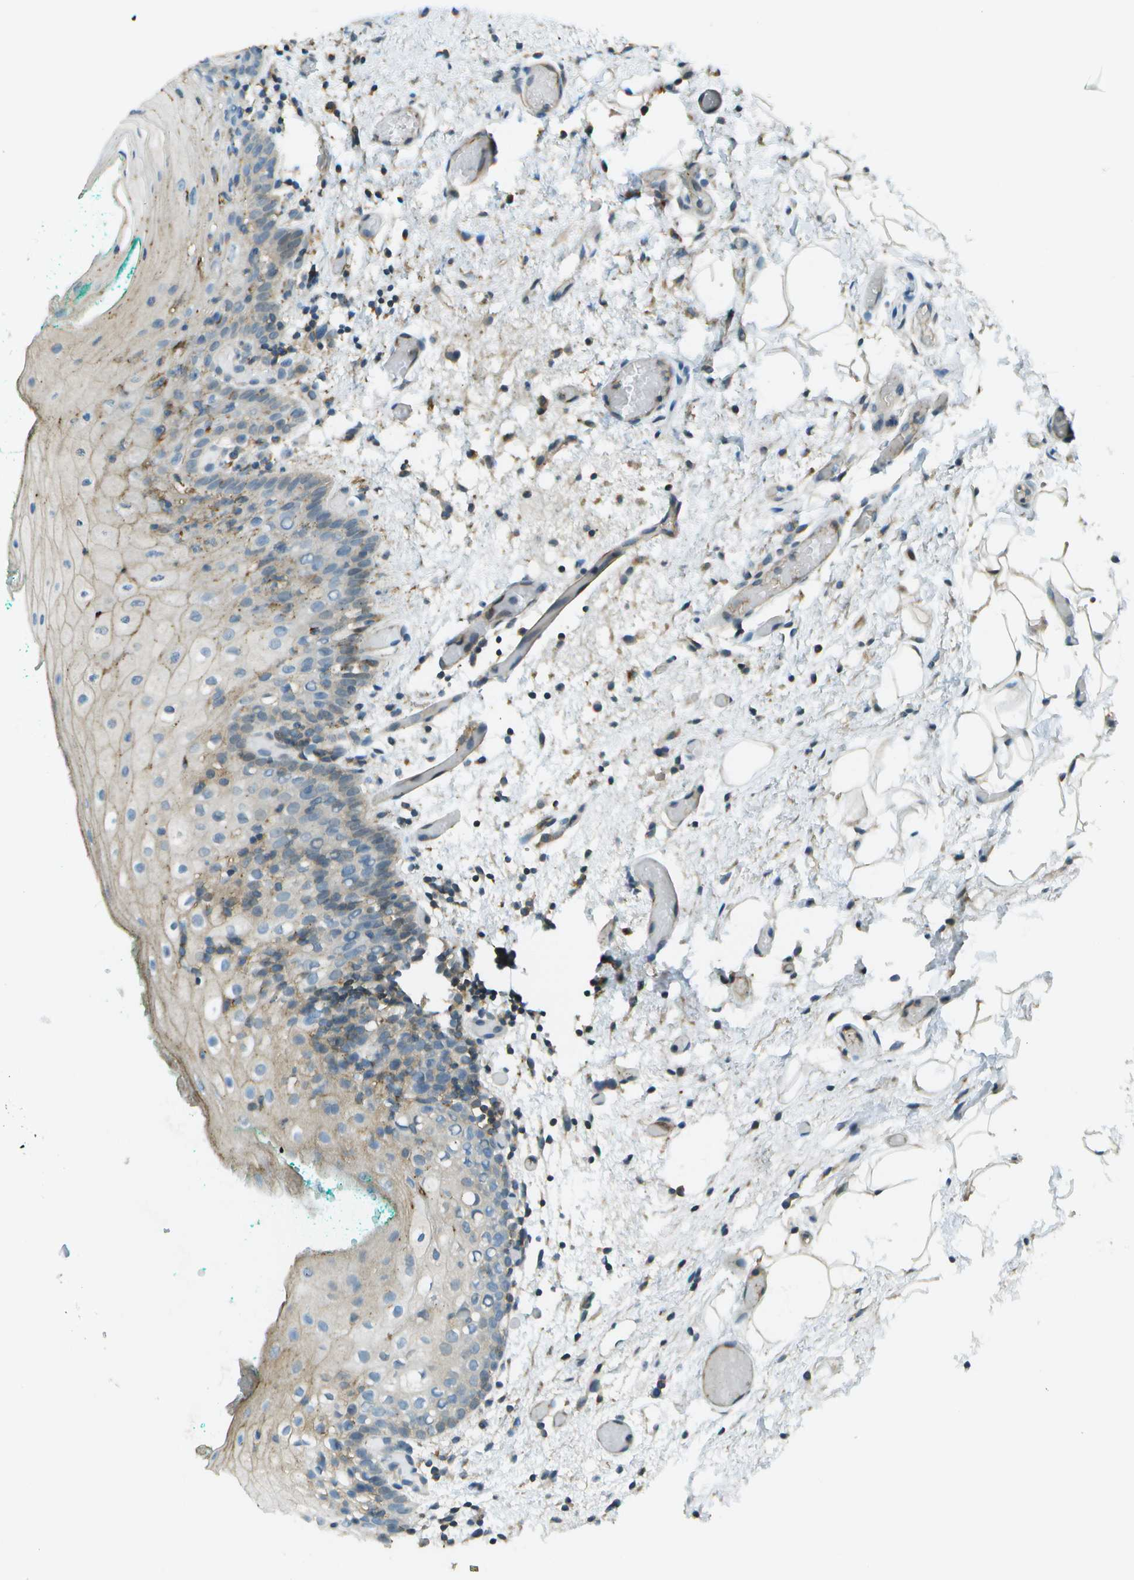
{"staining": {"intensity": "weak", "quantity": "25%-75%", "location": "cytoplasmic/membranous"}, "tissue": "oral mucosa", "cell_type": "Squamous epithelial cells", "image_type": "normal", "snomed": [{"axis": "morphology", "description": "Normal tissue, NOS"}, {"axis": "morphology", "description": "Squamous cell carcinoma, NOS"}, {"axis": "topography", "description": "Oral tissue"}, {"axis": "topography", "description": "Salivary gland"}, {"axis": "topography", "description": "Head-Neck"}], "caption": "Weak cytoplasmic/membranous positivity is appreciated in about 25%-75% of squamous epithelial cells in normal oral mucosa. (brown staining indicates protein expression, while blue staining denotes nuclei).", "gene": "LRRC66", "patient": {"sex": "female", "age": 62}}